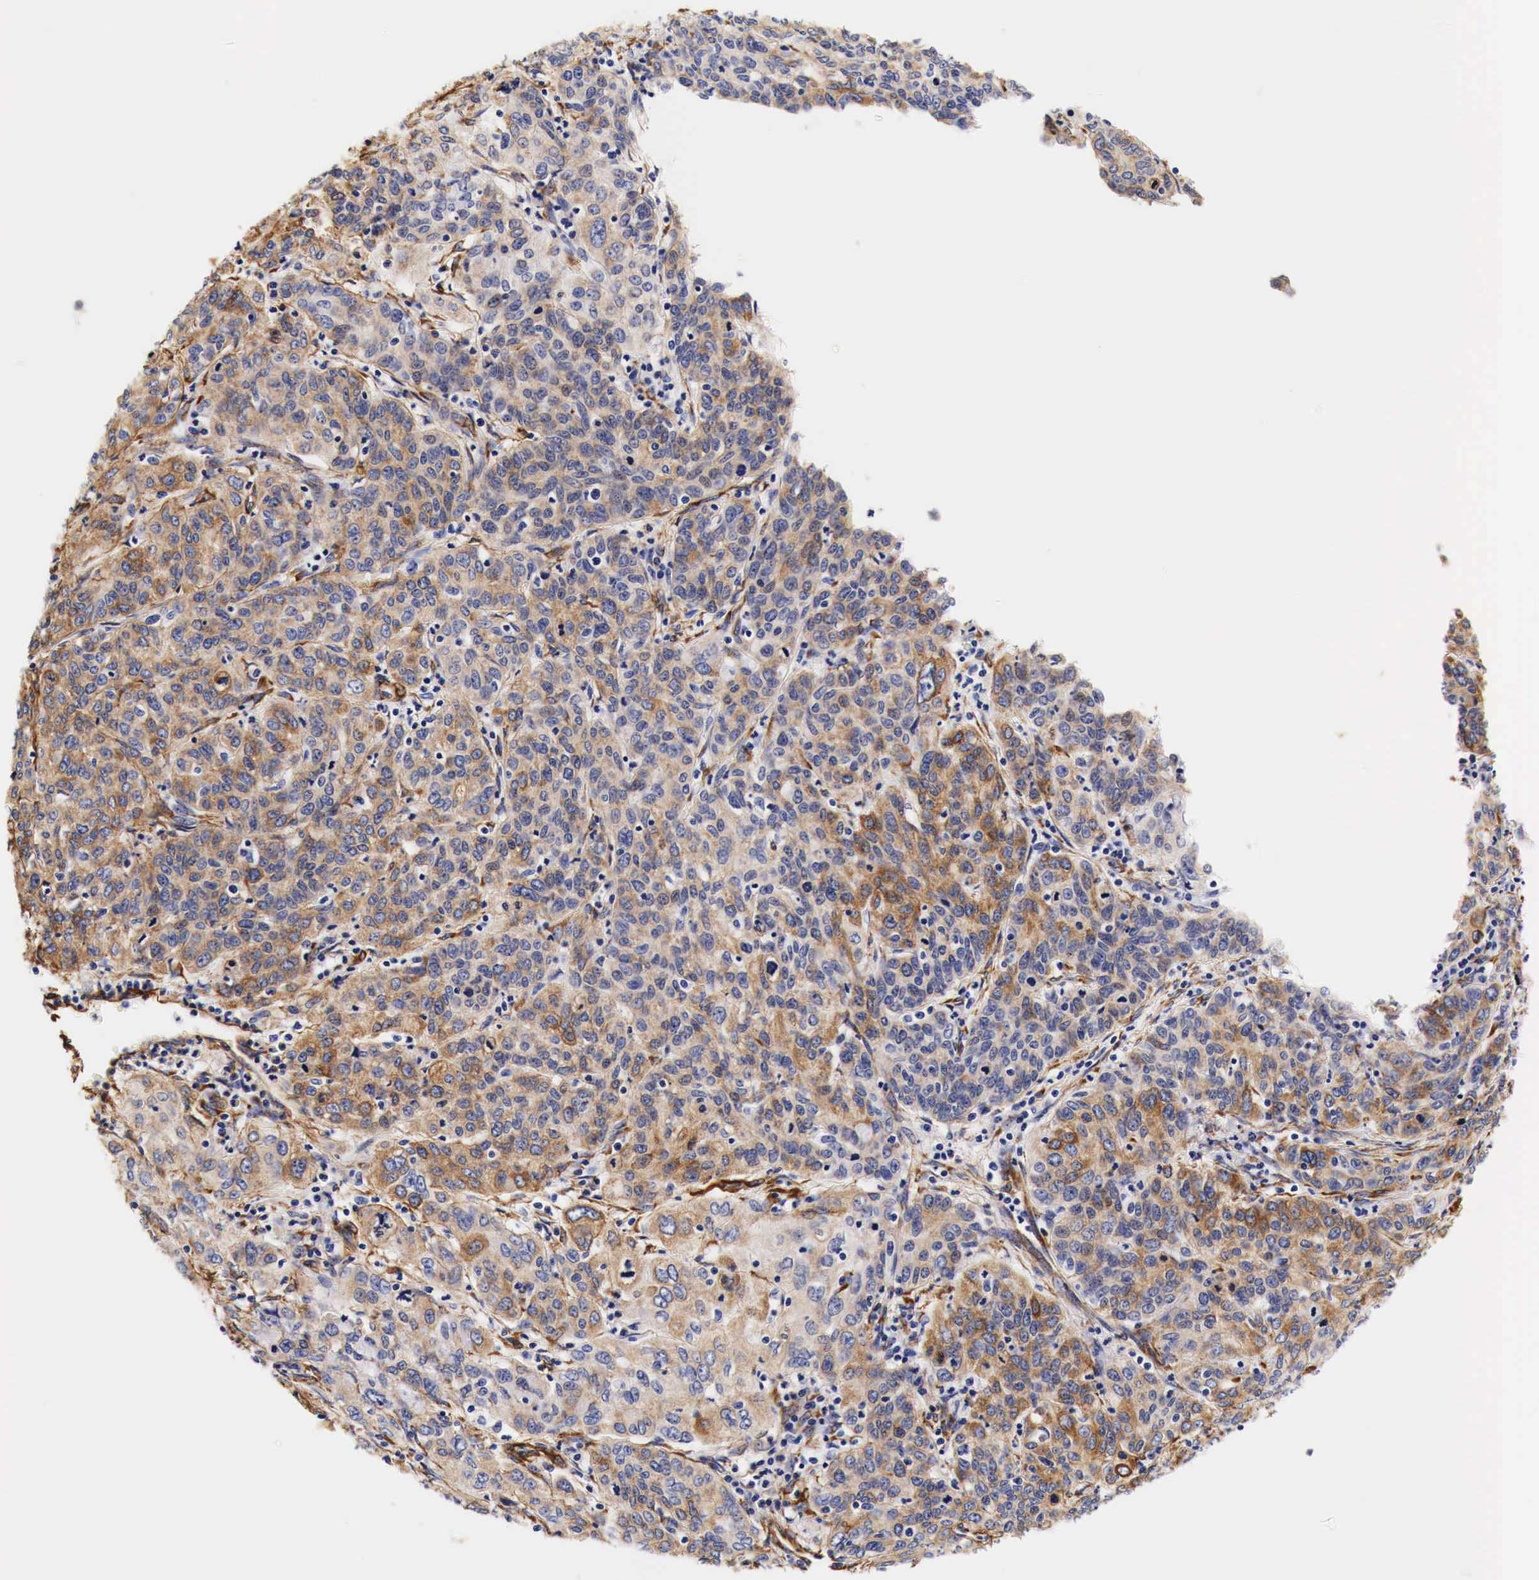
{"staining": {"intensity": "moderate", "quantity": ">75%", "location": "cytoplasmic/membranous"}, "tissue": "cervical cancer", "cell_type": "Tumor cells", "image_type": "cancer", "snomed": [{"axis": "morphology", "description": "Squamous cell carcinoma, NOS"}, {"axis": "topography", "description": "Cervix"}], "caption": "Immunohistochemical staining of cervical squamous cell carcinoma shows medium levels of moderate cytoplasmic/membranous protein positivity in about >75% of tumor cells.", "gene": "LAMB2", "patient": {"sex": "female", "age": 38}}